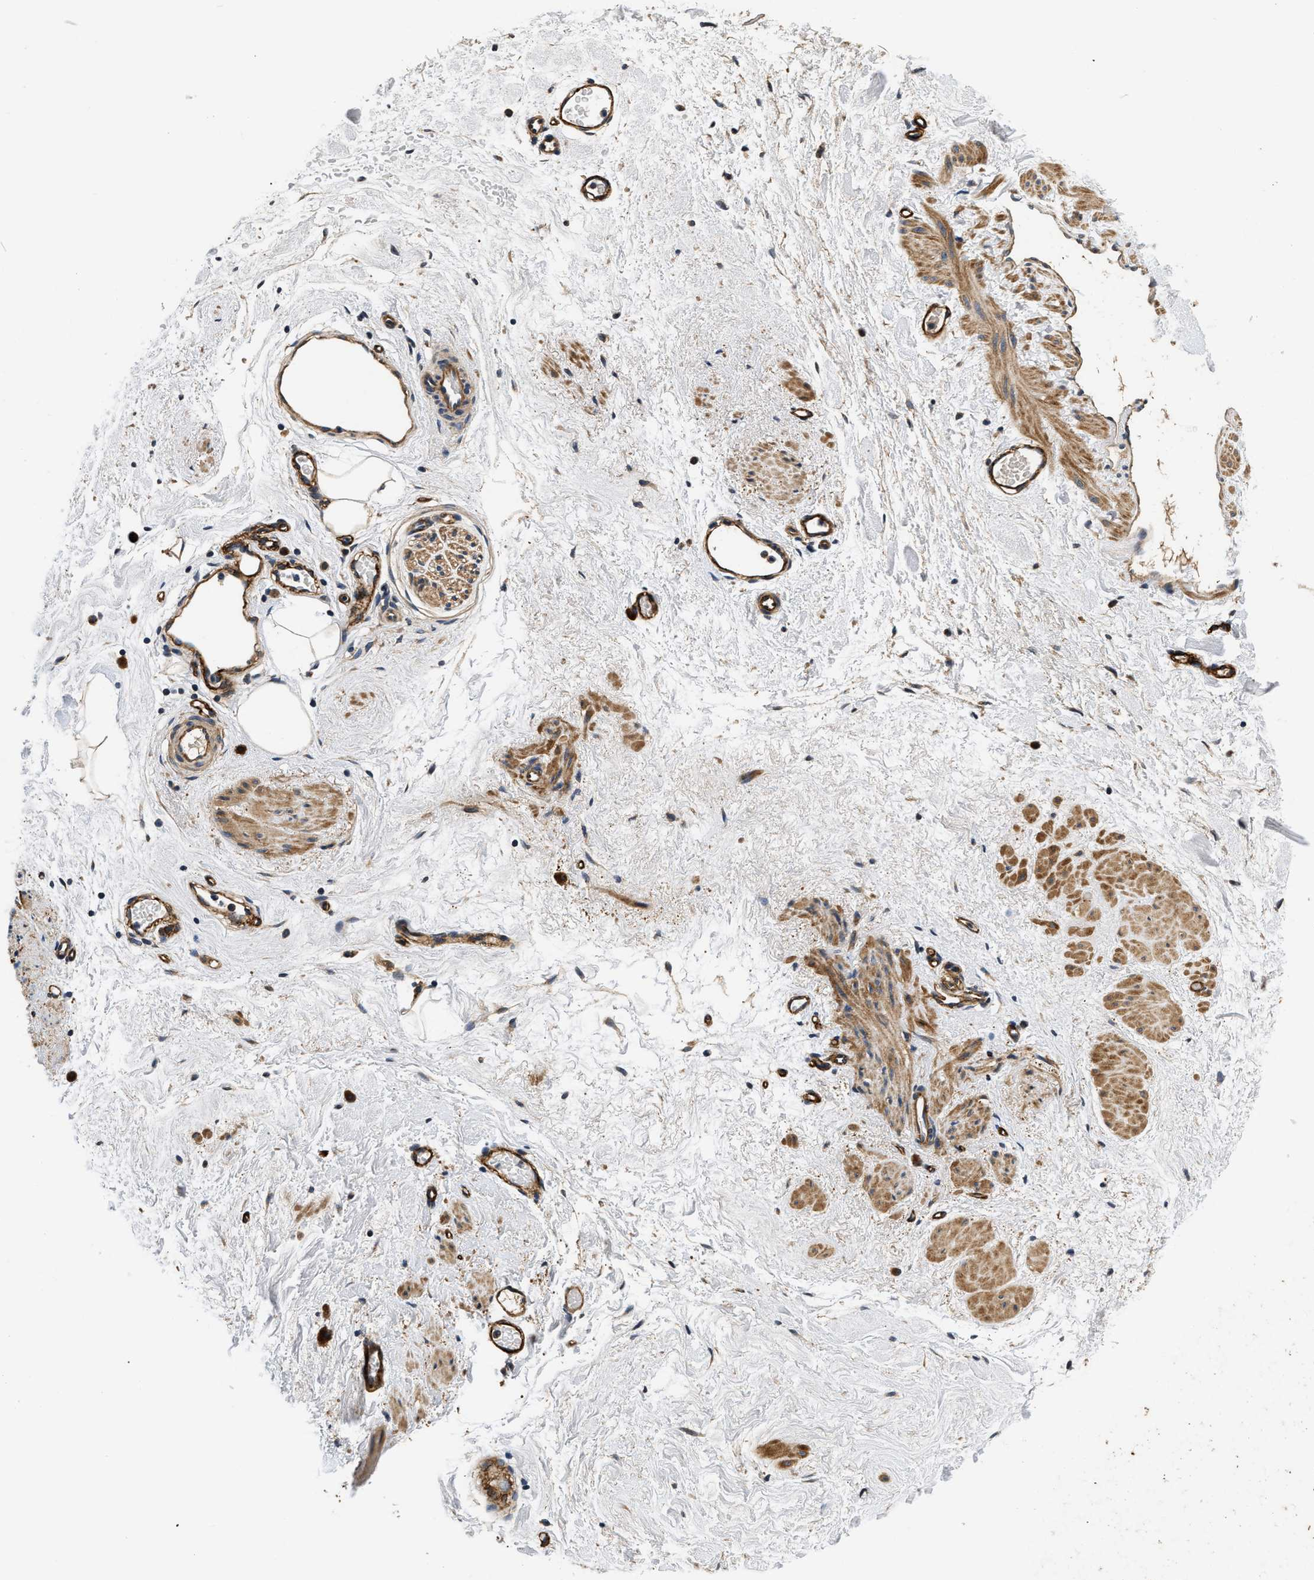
{"staining": {"intensity": "moderate", "quantity": ">75%", "location": "cytoplasmic/membranous"}, "tissue": "adipose tissue", "cell_type": "Adipocytes", "image_type": "normal", "snomed": [{"axis": "morphology", "description": "Normal tissue, NOS"}, {"axis": "topography", "description": "Soft tissue"}], "caption": "High-power microscopy captured an immunohistochemistry micrograph of normal adipose tissue, revealing moderate cytoplasmic/membranous positivity in approximately >75% of adipocytes. The protein of interest is stained brown, and the nuclei are stained in blue (DAB (3,3'-diaminobenzidine) IHC with brightfield microscopy, high magnification).", "gene": "NME6", "patient": {"sex": "male", "age": 72}}